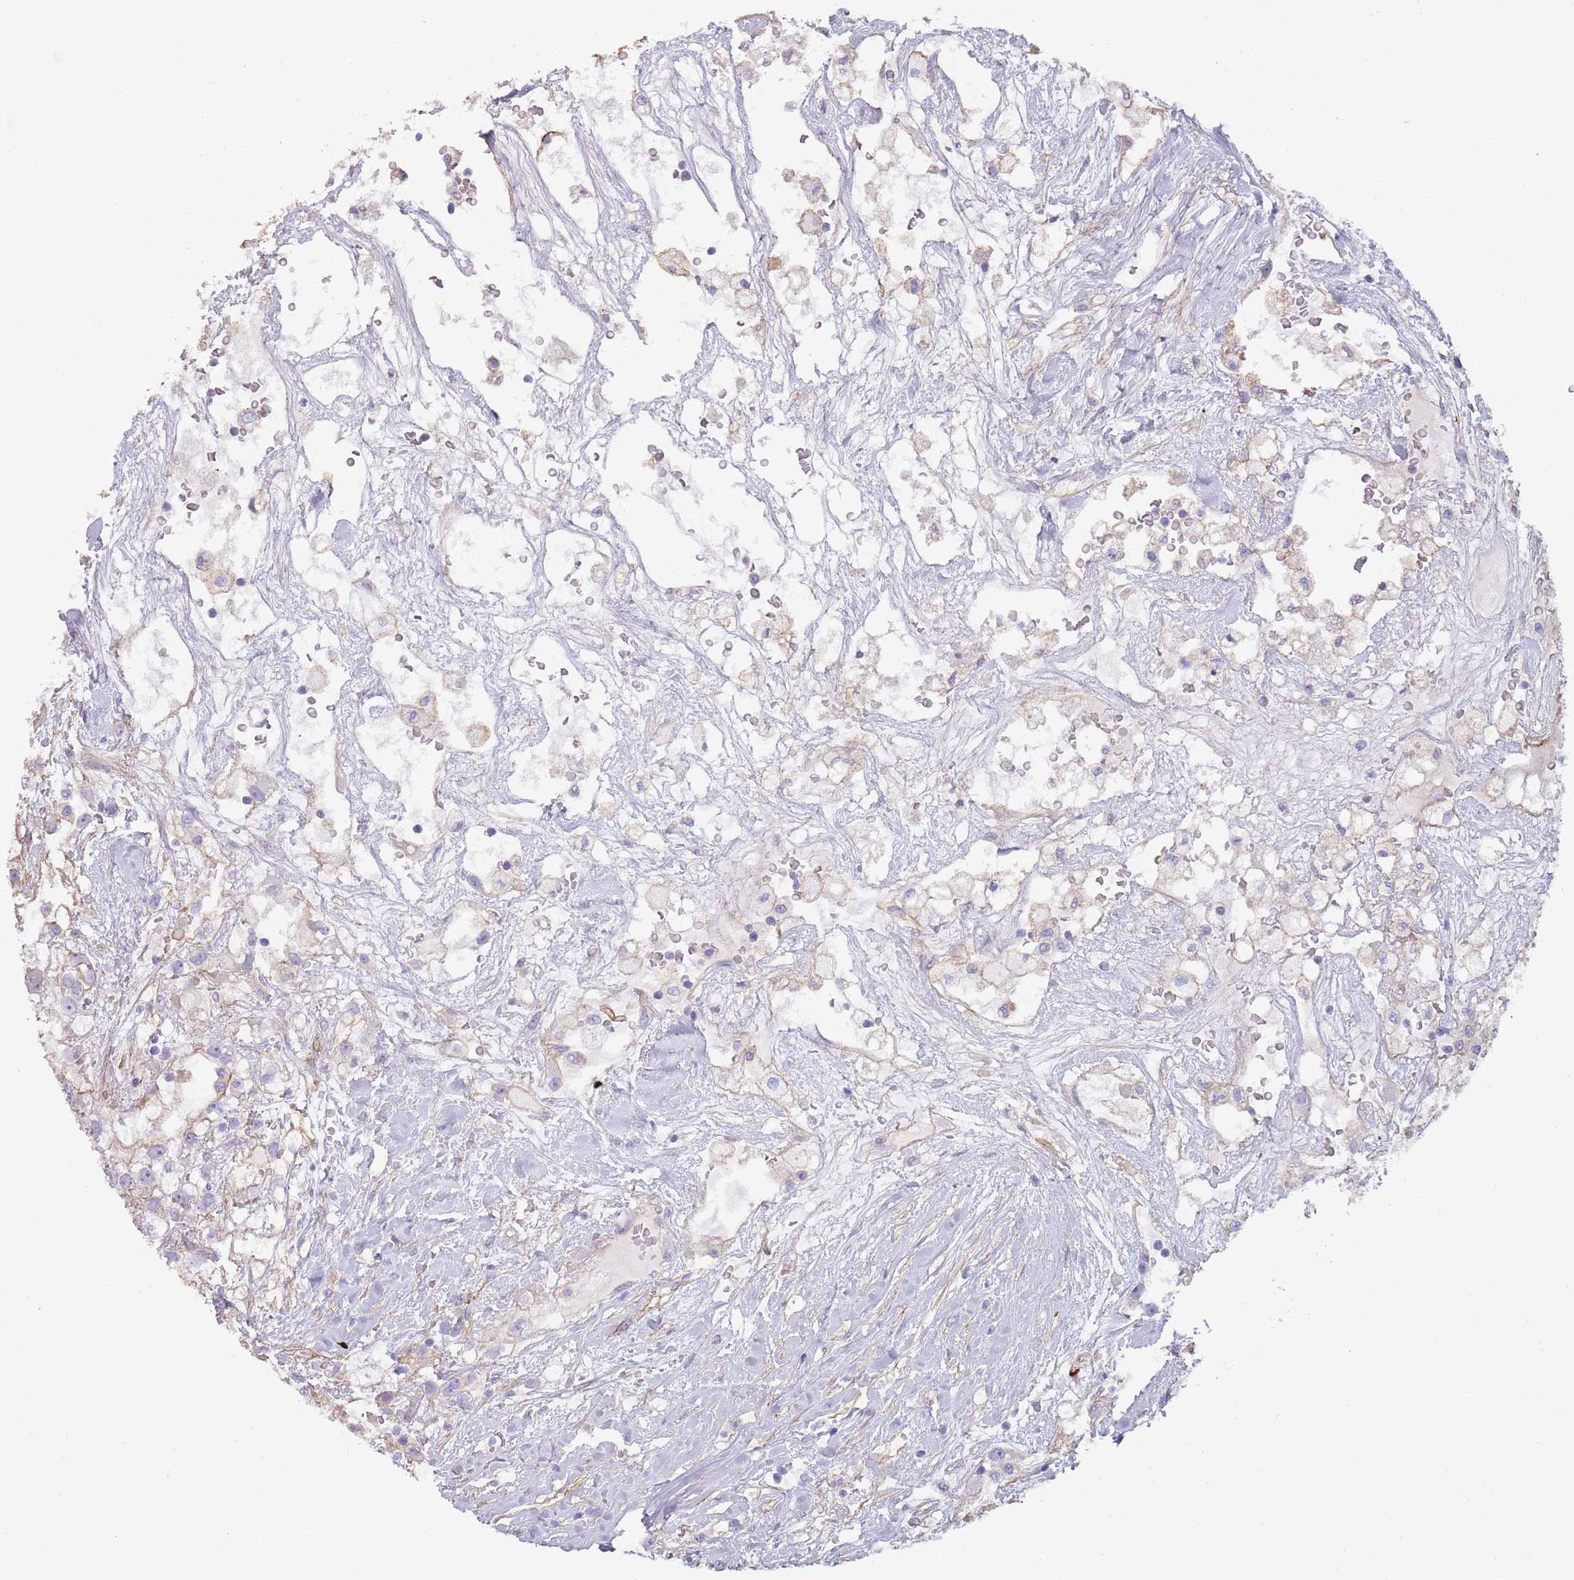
{"staining": {"intensity": "negative", "quantity": "none", "location": "none"}, "tissue": "renal cancer", "cell_type": "Tumor cells", "image_type": "cancer", "snomed": [{"axis": "morphology", "description": "Adenocarcinoma, NOS"}, {"axis": "topography", "description": "Kidney"}], "caption": "High magnification brightfield microscopy of renal adenocarcinoma stained with DAB (brown) and counterstained with hematoxylin (blue): tumor cells show no significant staining.", "gene": "NBPF3", "patient": {"sex": "male", "age": 59}}